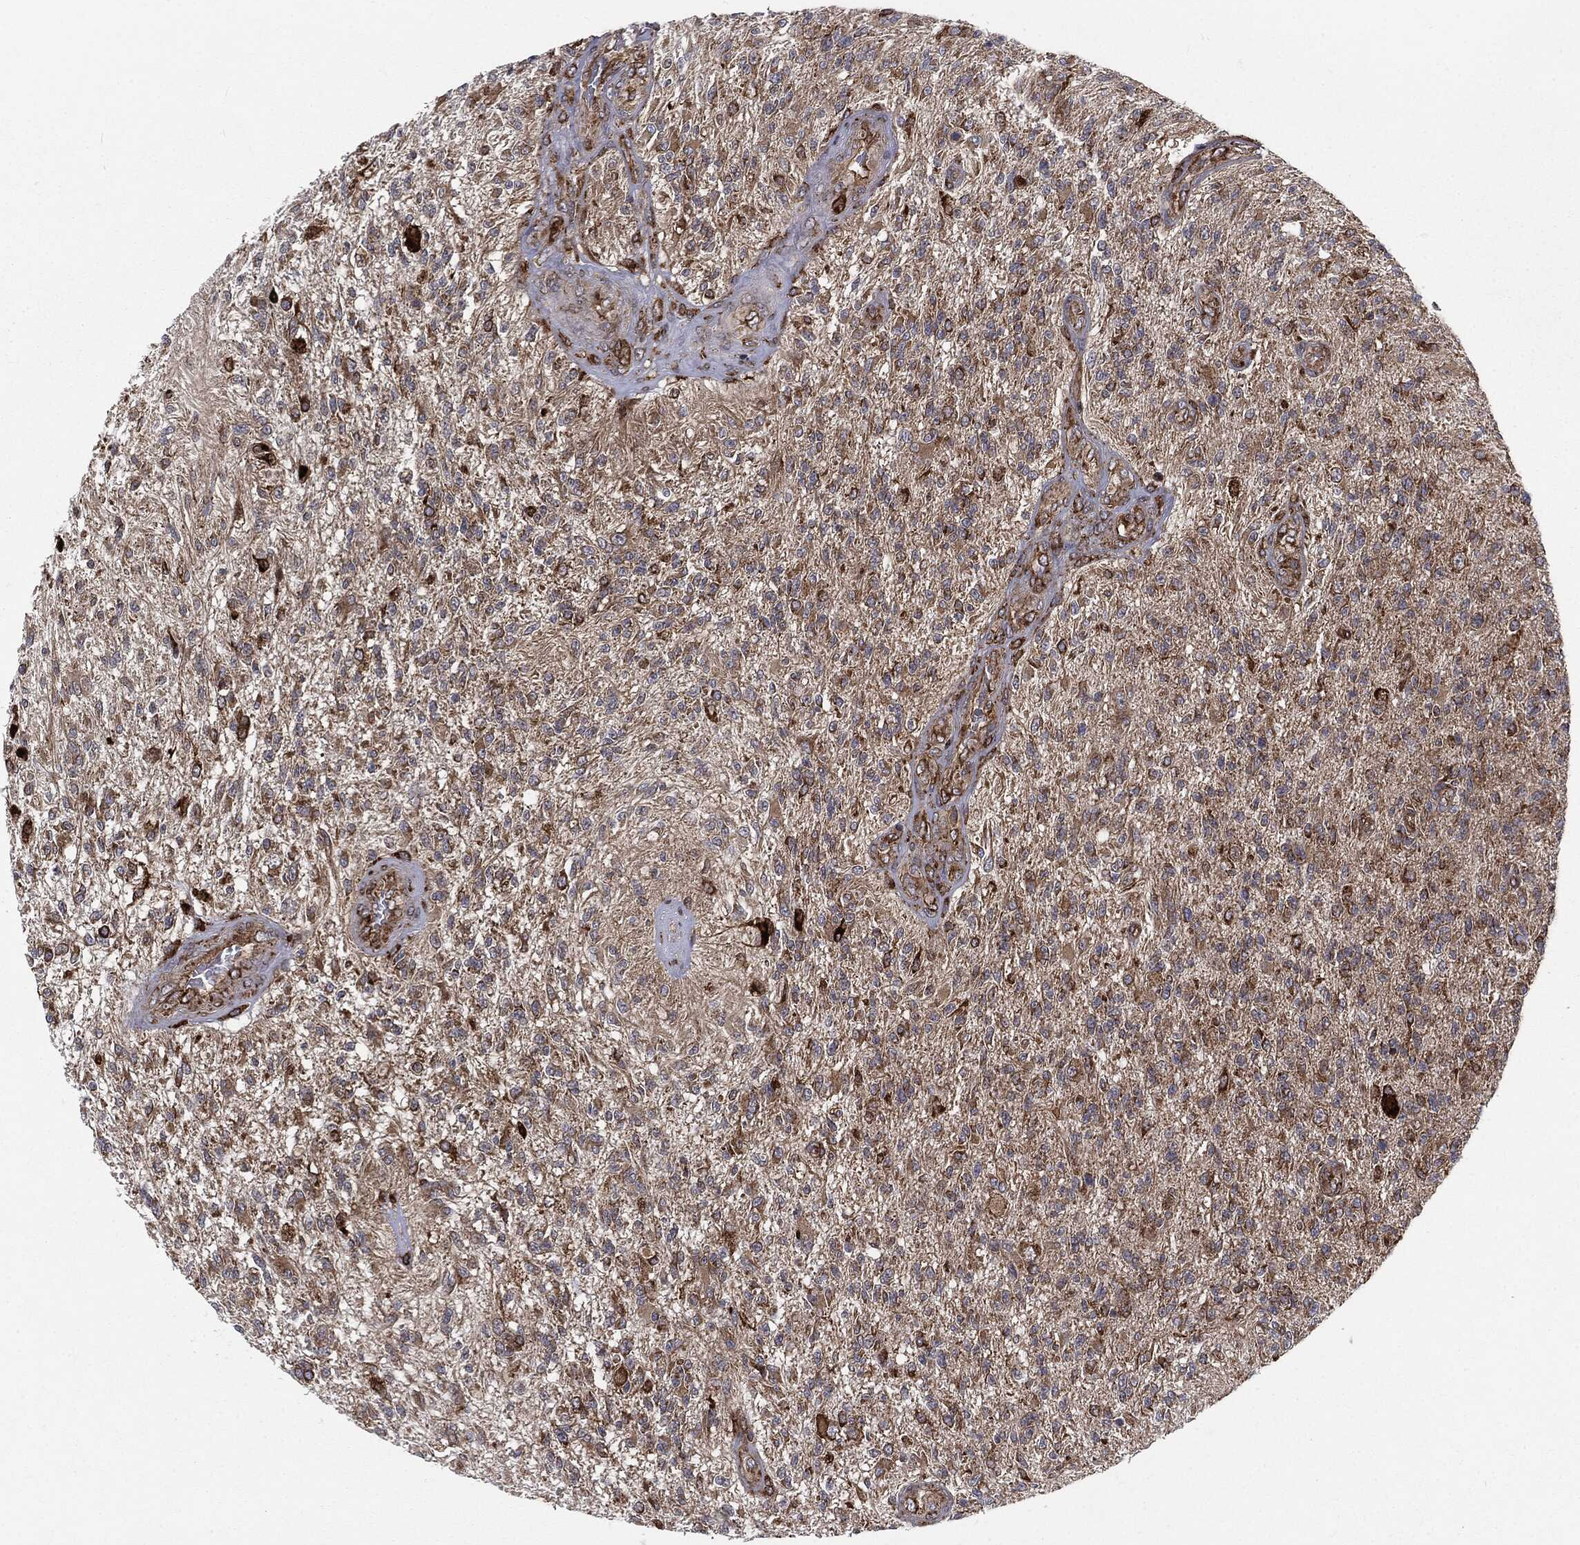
{"staining": {"intensity": "moderate", "quantity": ">75%", "location": "cytoplasmic/membranous"}, "tissue": "glioma", "cell_type": "Tumor cells", "image_type": "cancer", "snomed": [{"axis": "morphology", "description": "Glioma, malignant, High grade"}, {"axis": "topography", "description": "Brain"}], "caption": "This image shows immunohistochemistry (IHC) staining of human high-grade glioma (malignant), with medium moderate cytoplasmic/membranous positivity in approximately >75% of tumor cells.", "gene": "CYLD", "patient": {"sex": "male", "age": 56}}